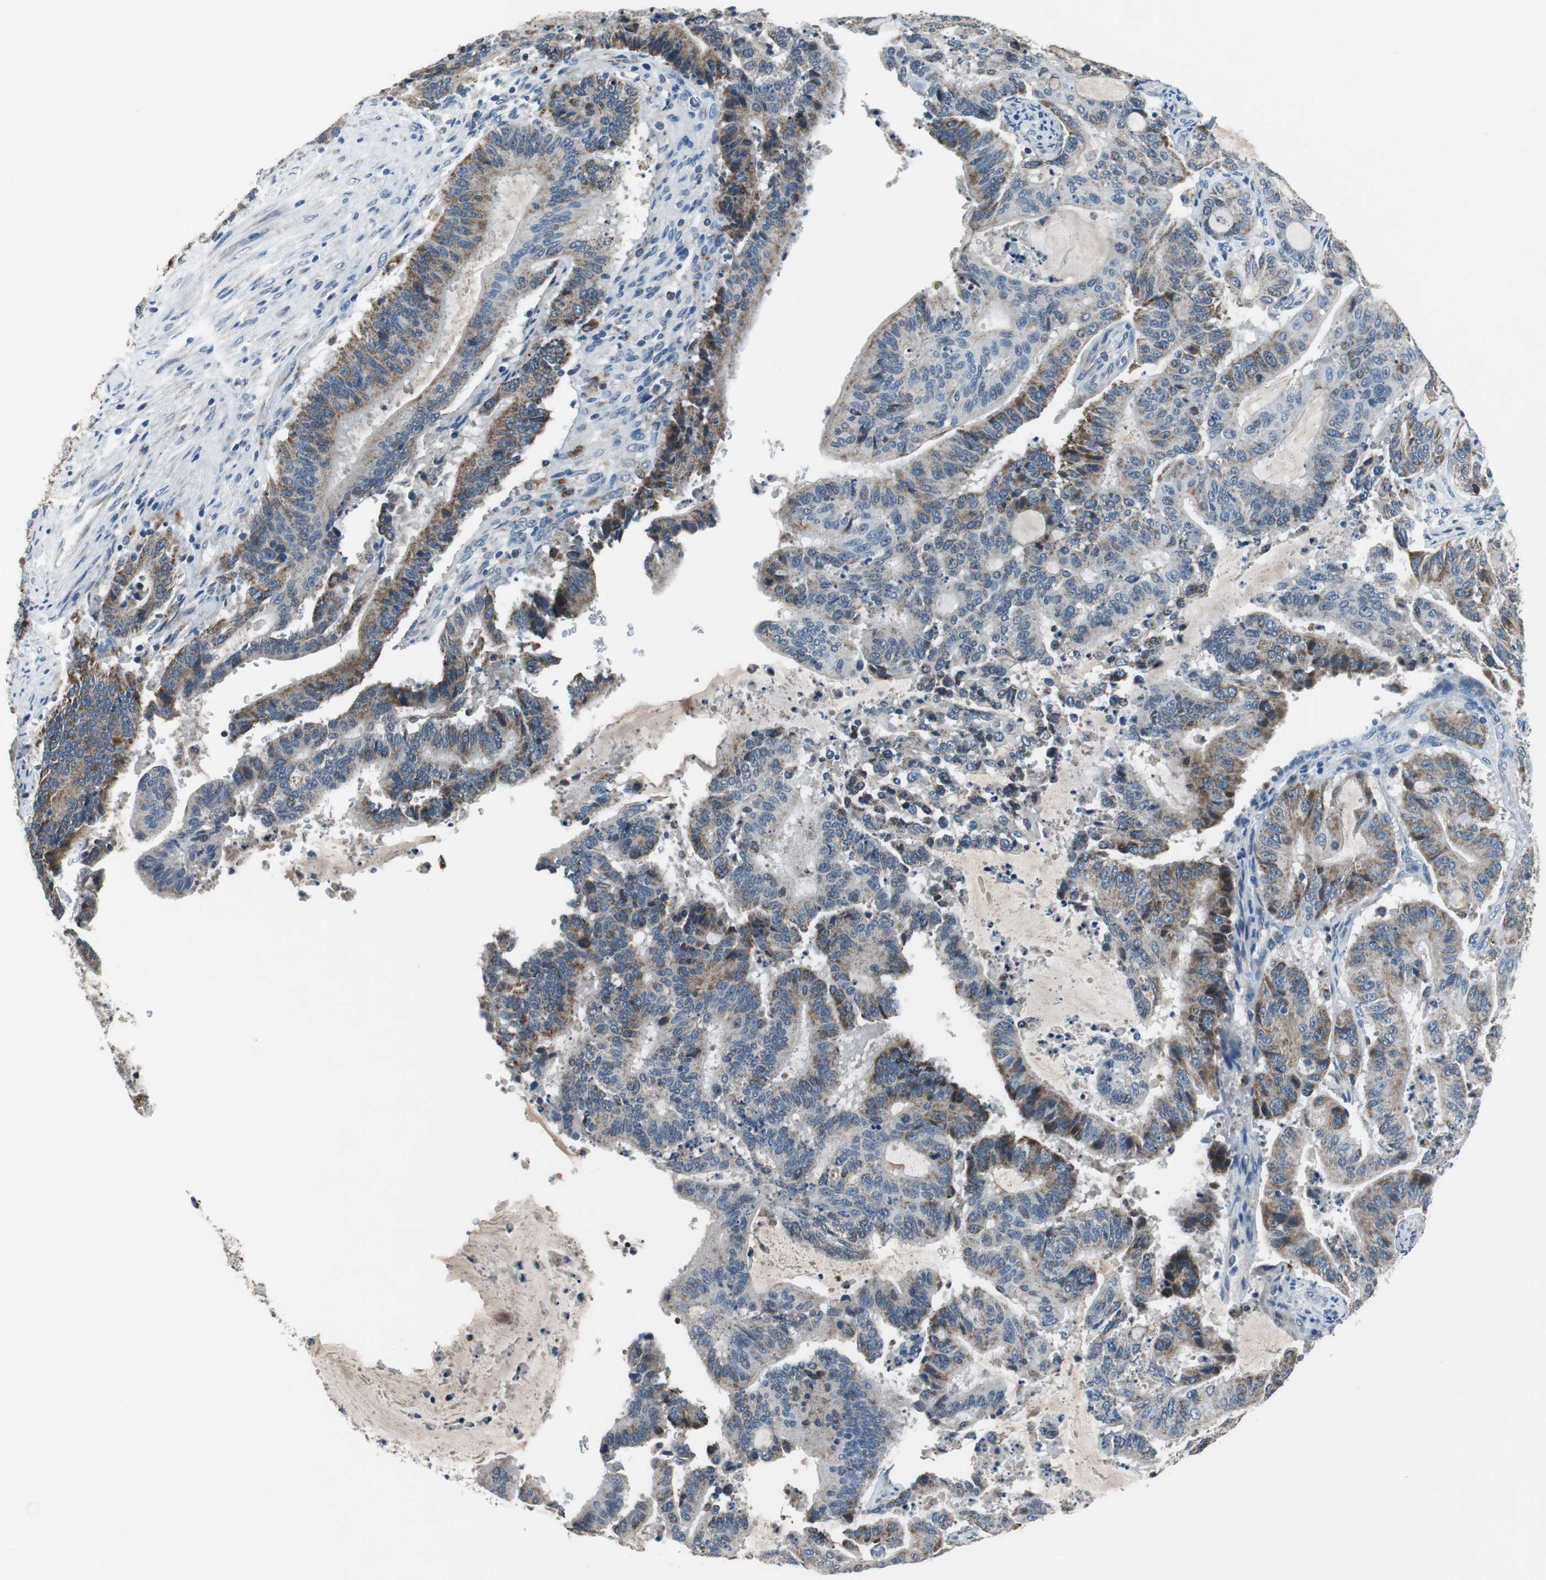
{"staining": {"intensity": "weak", "quantity": "25%-75%", "location": "cytoplasmic/membranous"}, "tissue": "liver cancer", "cell_type": "Tumor cells", "image_type": "cancer", "snomed": [{"axis": "morphology", "description": "Cholangiocarcinoma"}, {"axis": "topography", "description": "Liver"}], "caption": "A histopathology image of human liver cholangiocarcinoma stained for a protein demonstrates weak cytoplasmic/membranous brown staining in tumor cells. The staining is performed using DAB brown chromogen to label protein expression. The nuclei are counter-stained blue using hematoxylin.", "gene": "NLGN1", "patient": {"sex": "female", "age": 73}}